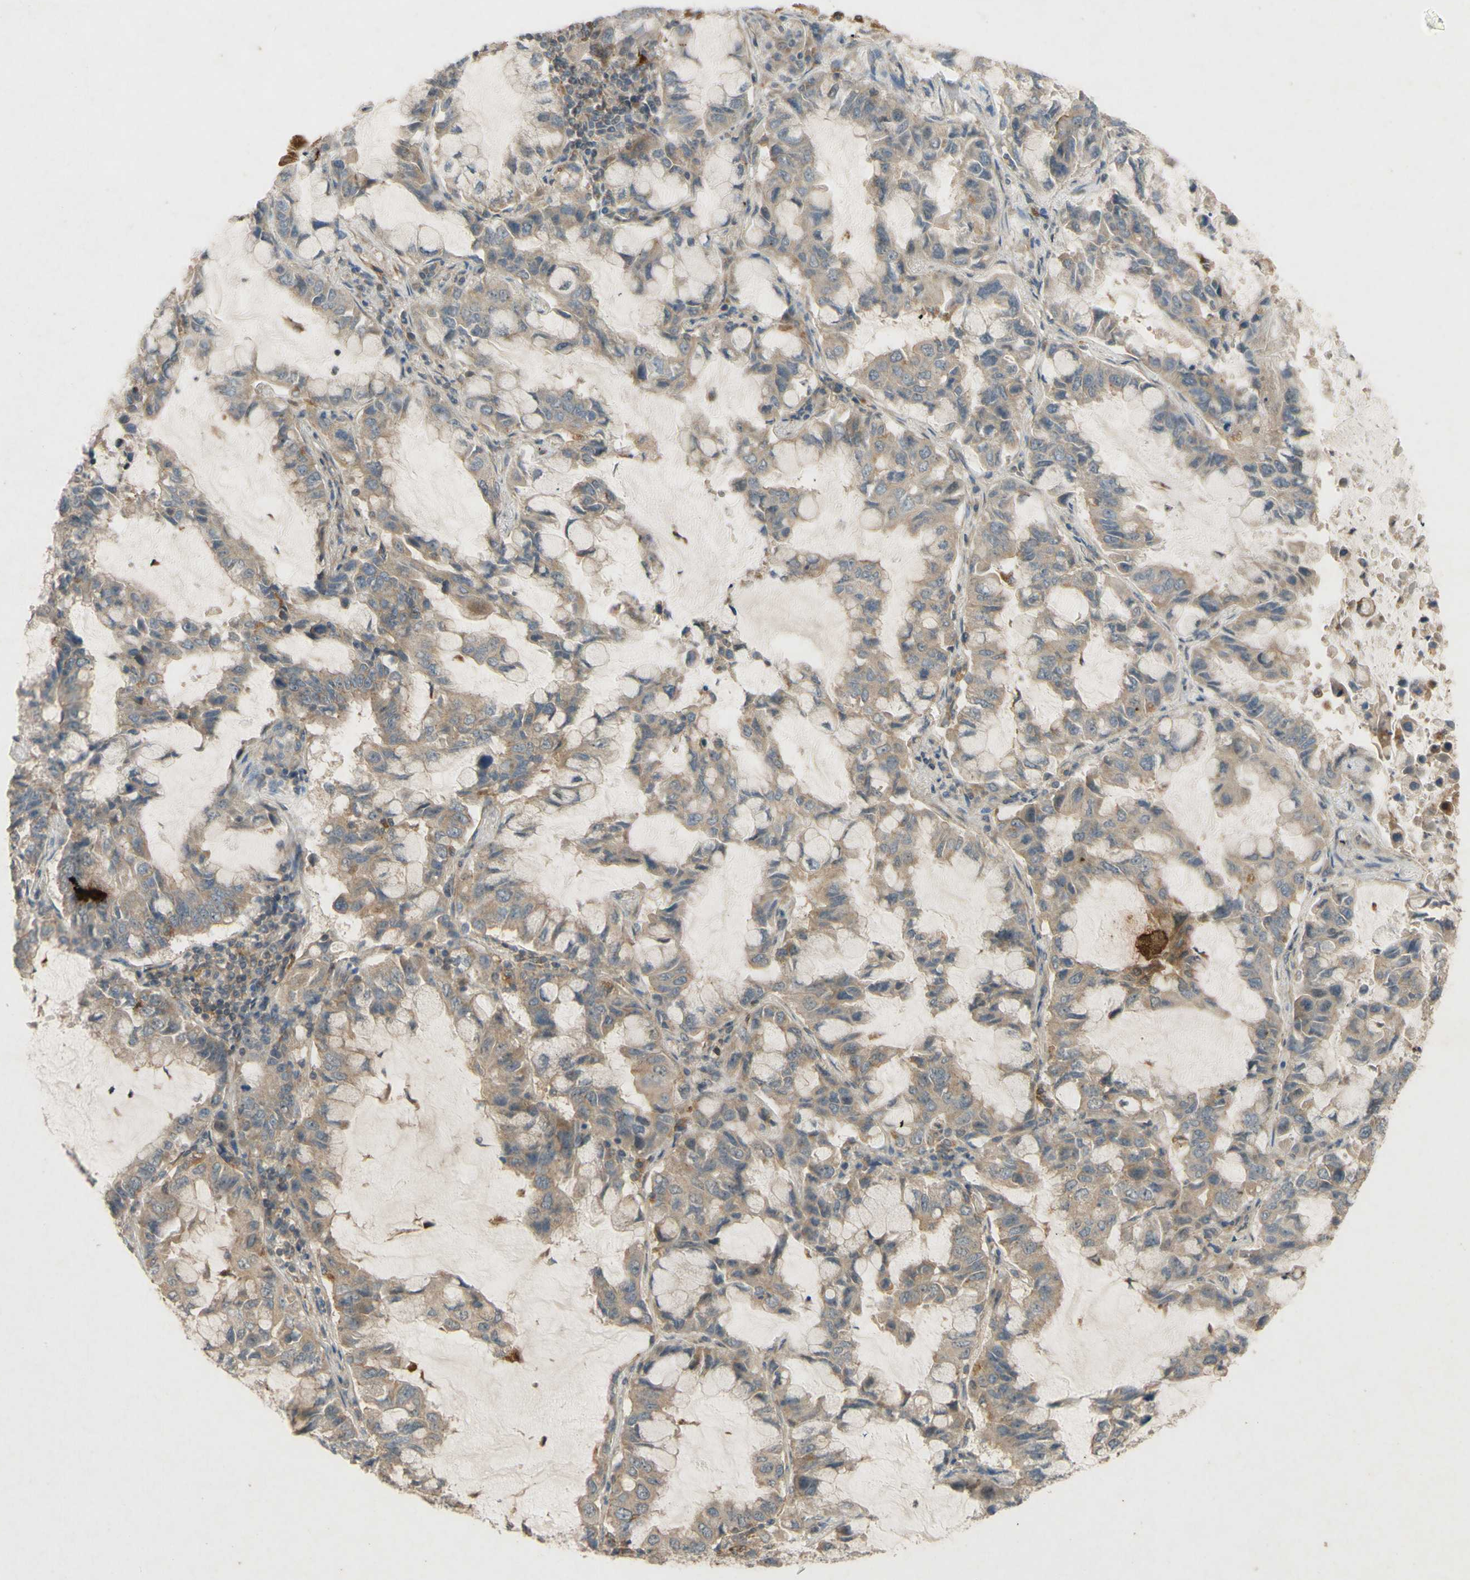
{"staining": {"intensity": "weak", "quantity": ">75%", "location": "cytoplasmic/membranous"}, "tissue": "lung cancer", "cell_type": "Tumor cells", "image_type": "cancer", "snomed": [{"axis": "morphology", "description": "Adenocarcinoma, NOS"}, {"axis": "topography", "description": "Lung"}], "caption": "A brown stain labels weak cytoplasmic/membranous staining of a protein in lung cancer tumor cells. (DAB (3,3'-diaminobenzidine) IHC, brown staining for protein, blue staining for nuclei).", "gene": "ATP6V1F", "patient": {"sex": "male", "age": 64}}